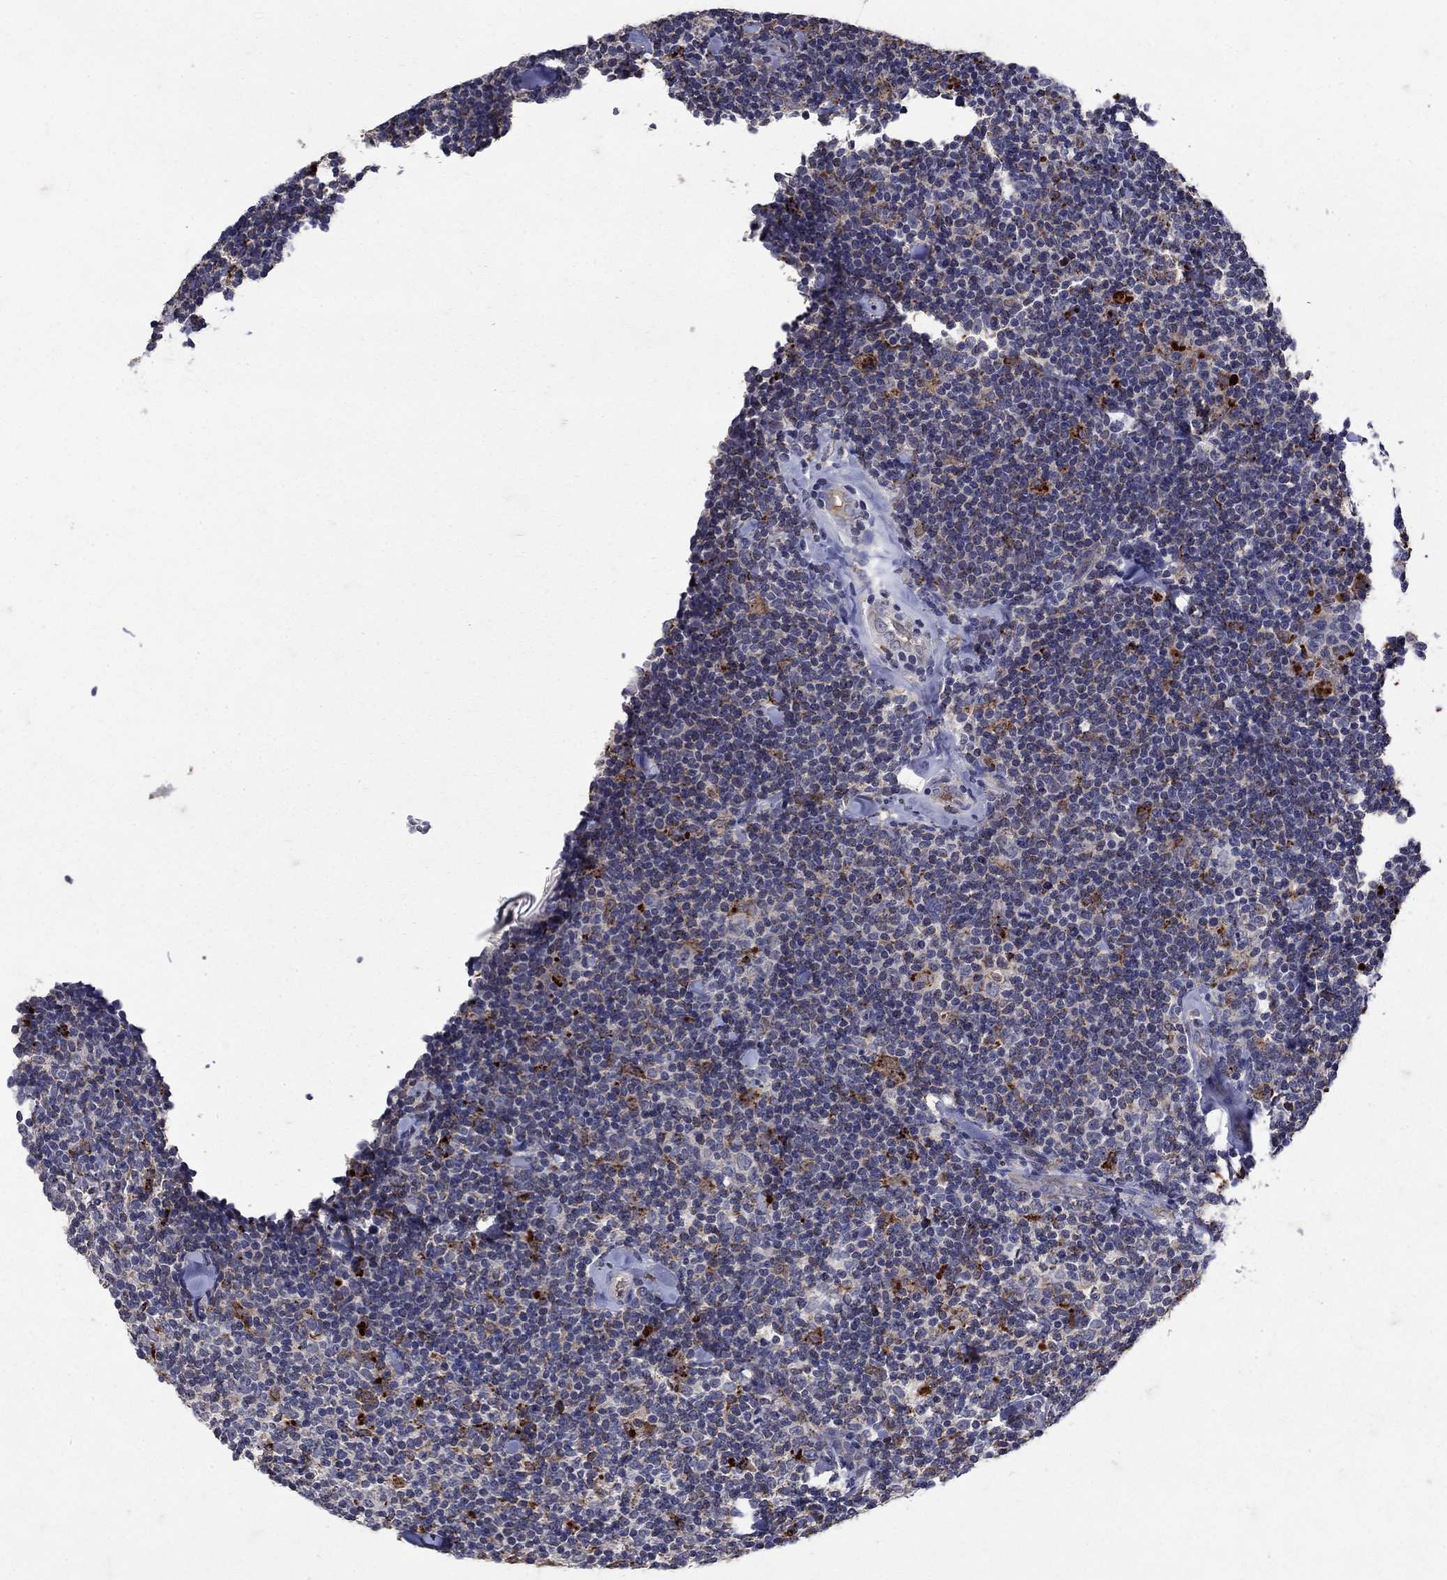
{"staining": {"intensity": "negative", "quantity": "none", "location": "none"}, "tissue": "lymphoma", "cell_type": "Tumor cells", "image_type": "cancer", "snomed": [{"axis": "morphology", "description": "Malignant lymphoma, non-Hodgkin's type, Low grade"}, {"axis": "topography", "description": "Lymph node"}], "caption": "Low-grade malignant lymphoma, non-Hodgkin's type was stained to show a protein in brown. There is no significant positivity in tumor cells.", "gene": "NPC2", "patient": {"sex": "female", "age": 56}}